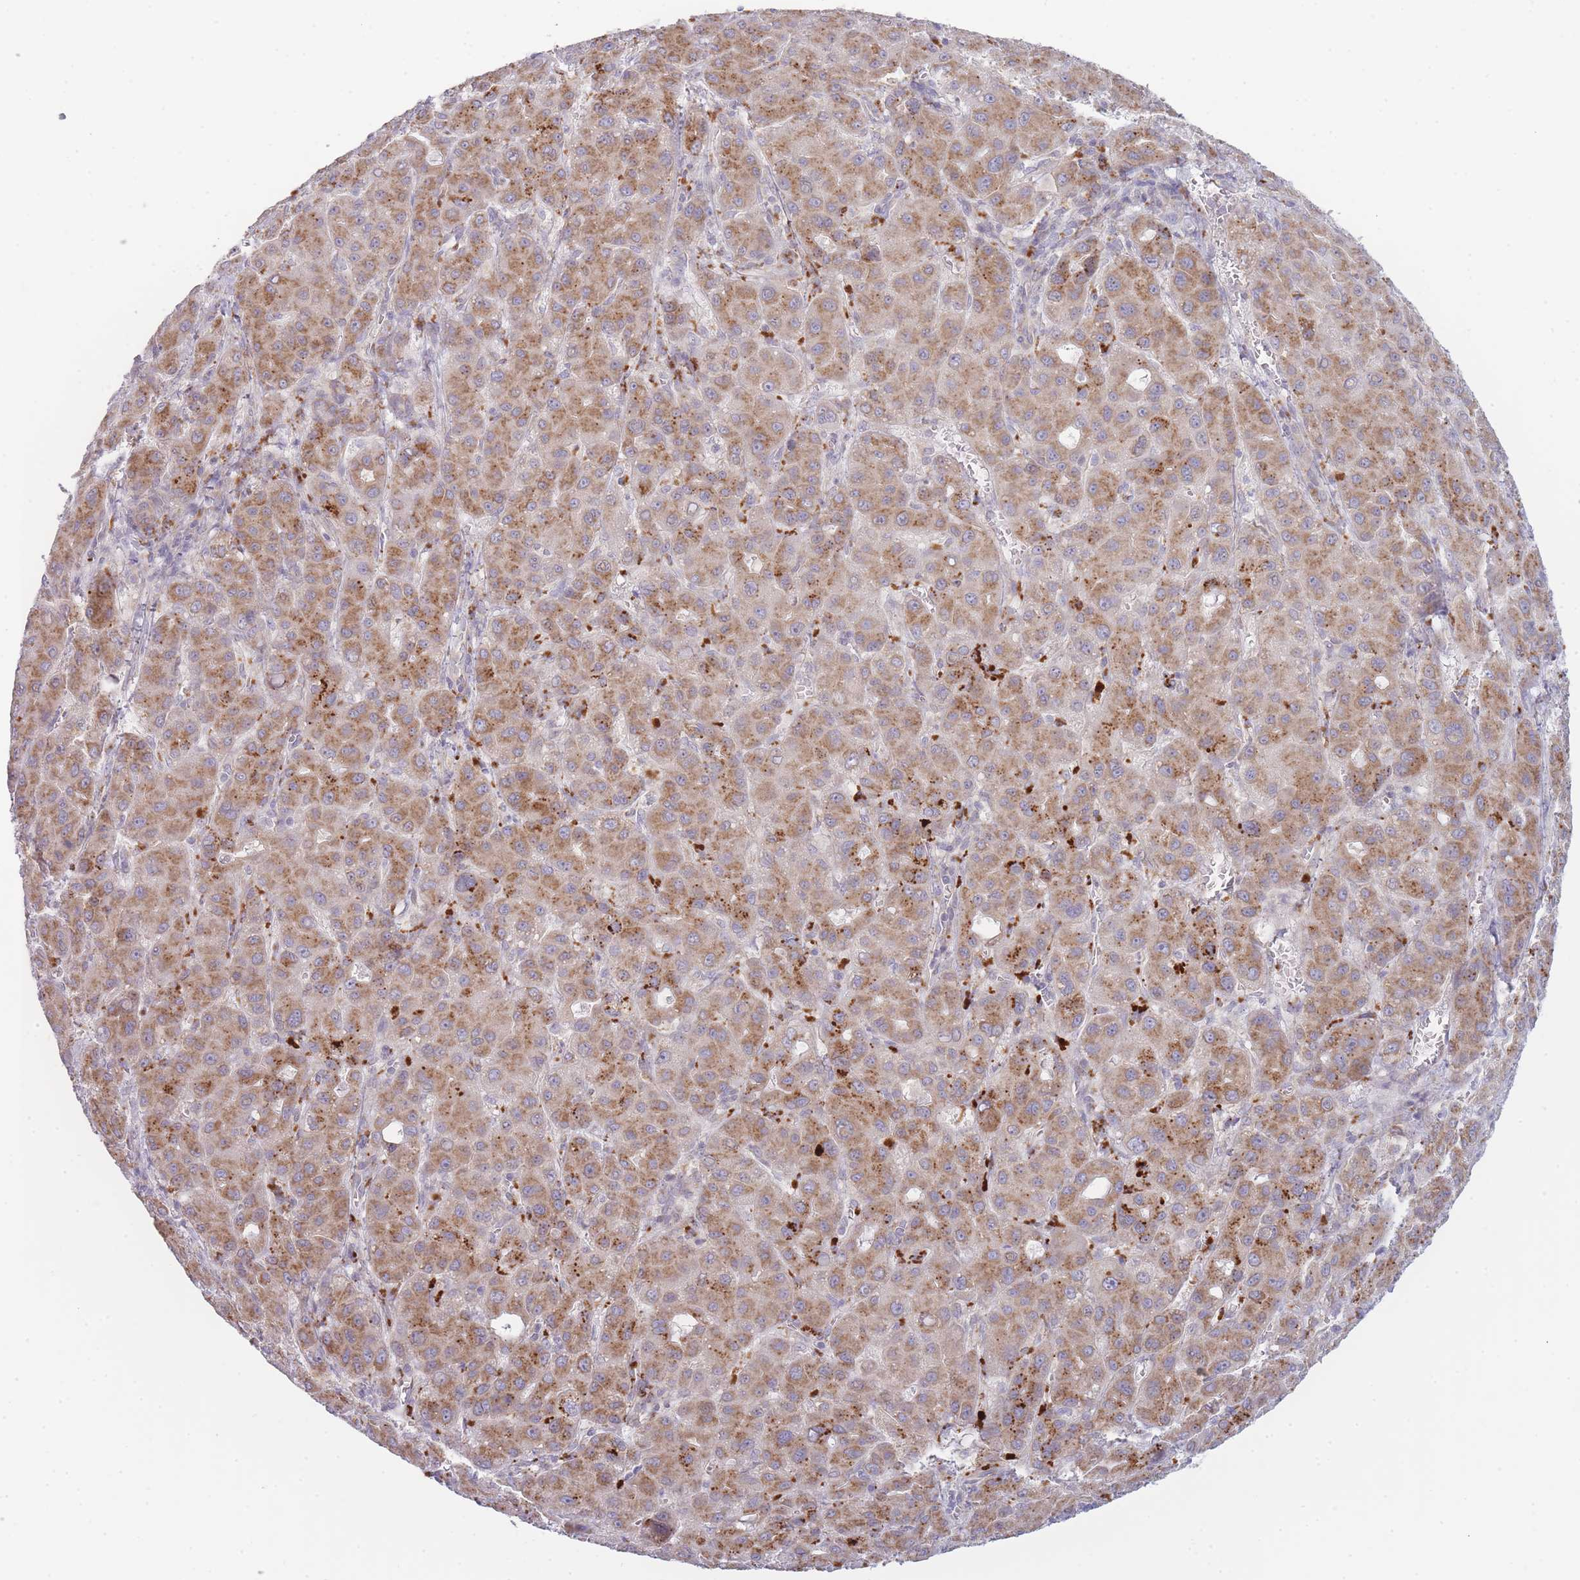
{"staining": {"intensity": "moderate", "quantity": ">75%", "location": "cytoplasmic/membranous"}, "tissue": "liver cancer", "cell_type": "Tumor cells", "image_type": "cancer", "snomed": [{"axis": "morphology", "description": "Carcinoma, Hepatocellular, NOS"}, {"axis": "topography", "description": "Liver"}], "caption": "Liver cancer stained with immunohistochemistry (IHC) shows moderate cytoplasmic/membranous staining in about >75% of tumor cells.", "gene": "OR5L2", "patient": {"sex": "male", "age": 55}}